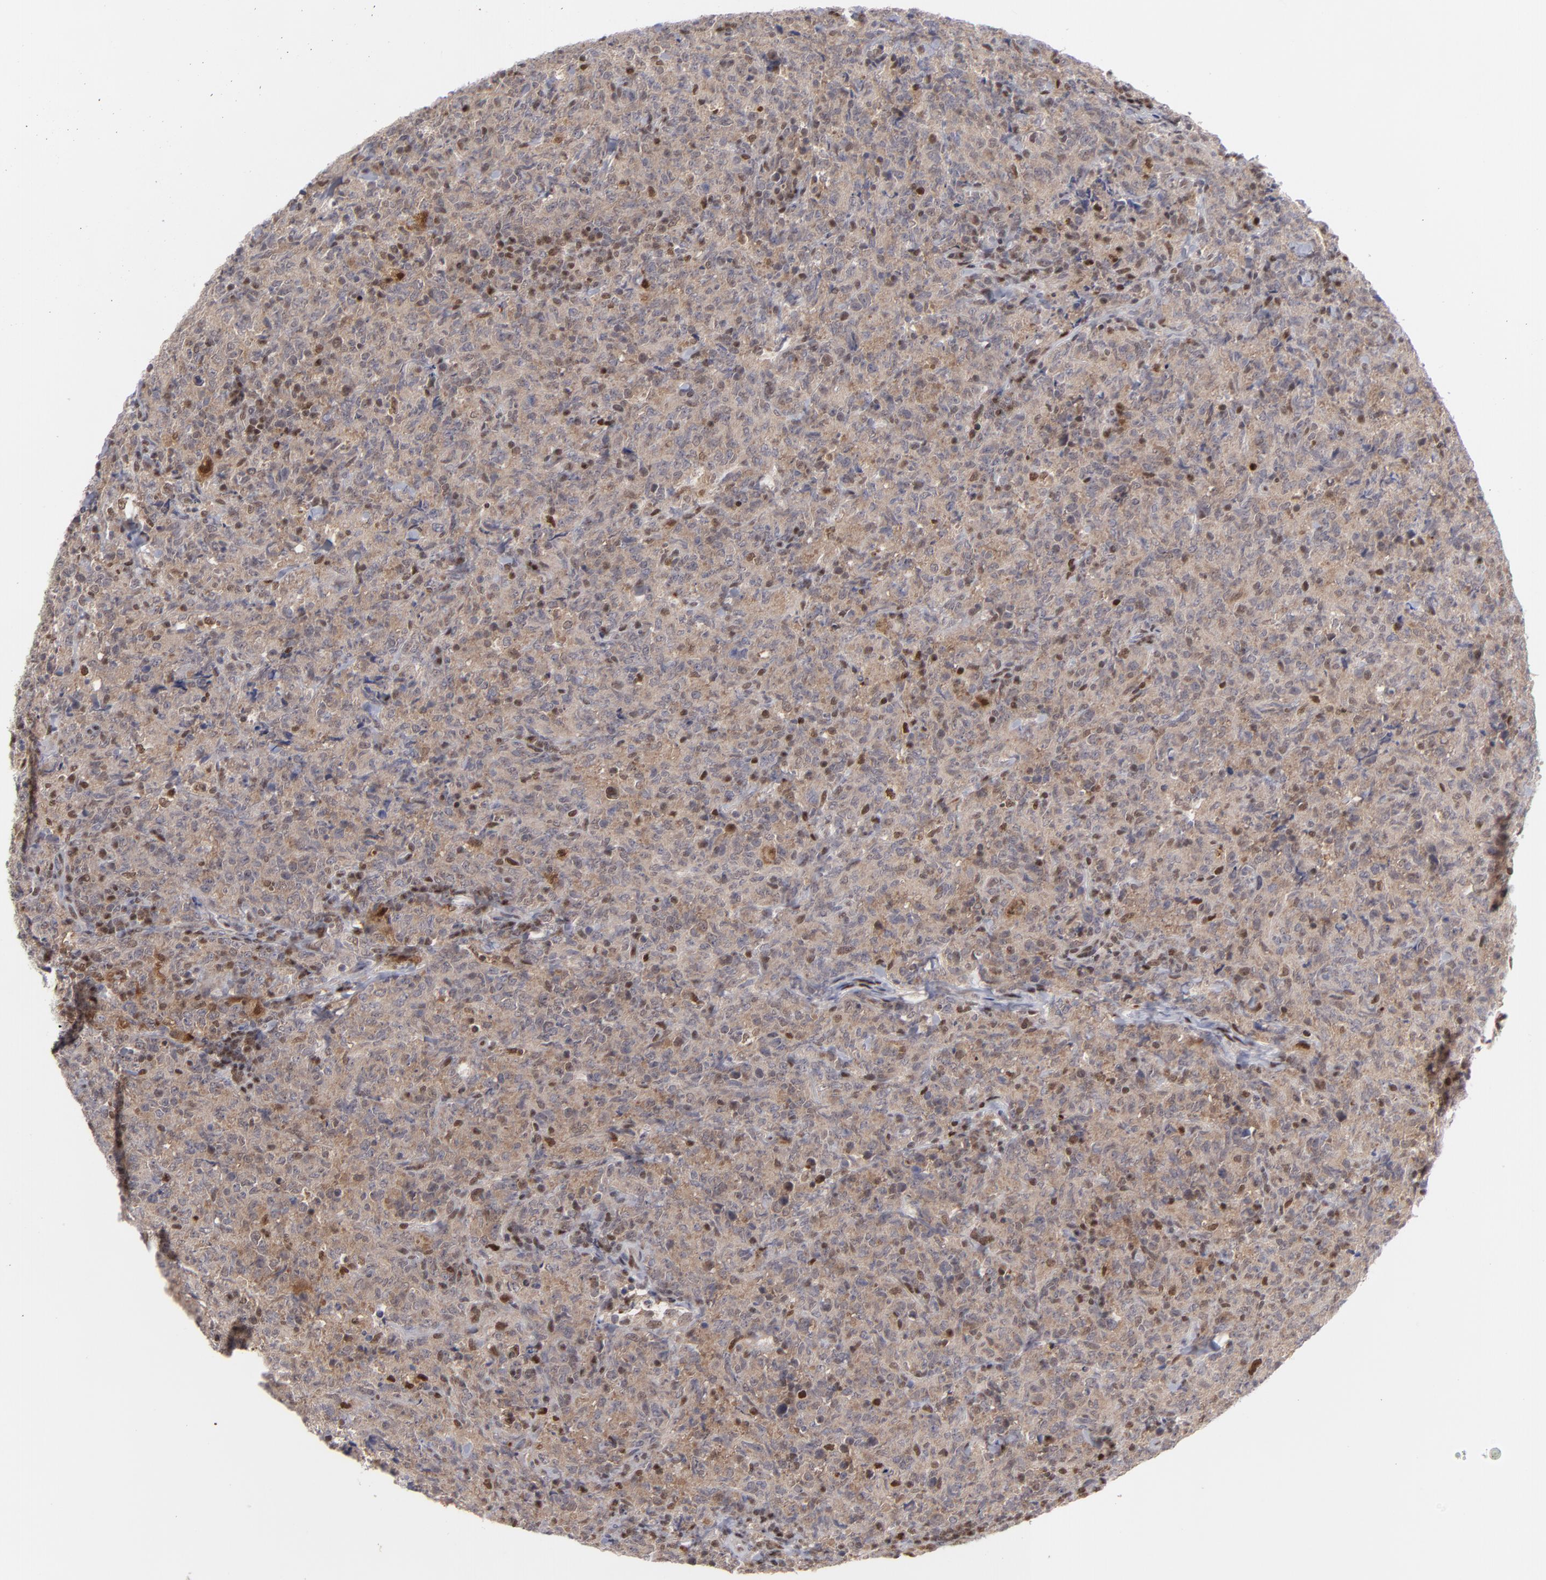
{"staining": {"intensity": "moderate", "quantity": ">75%", "location": "cytoplasmic/membranous,nuclear"}, "tissue": "lymphoma", "cell_type": "Tumor cells", "image_type": "cancer", "snomed": [{"axis": "morphology", "description": "Malignant lymphoma, non-Hodgkin's type, High grade"}, {"axis": "topography", "description": "Tonsil"}], "caption": "Immunohistochemistry photomicrograph of human lymphoma stained for a protein (brown), which demonstrates medium levels of moderate cytoplasmic/membranous and nuclear expression in approximately >75% of tumor cells.", "gene": "GSR", "patient": {"sex": "female", "age": 36}}